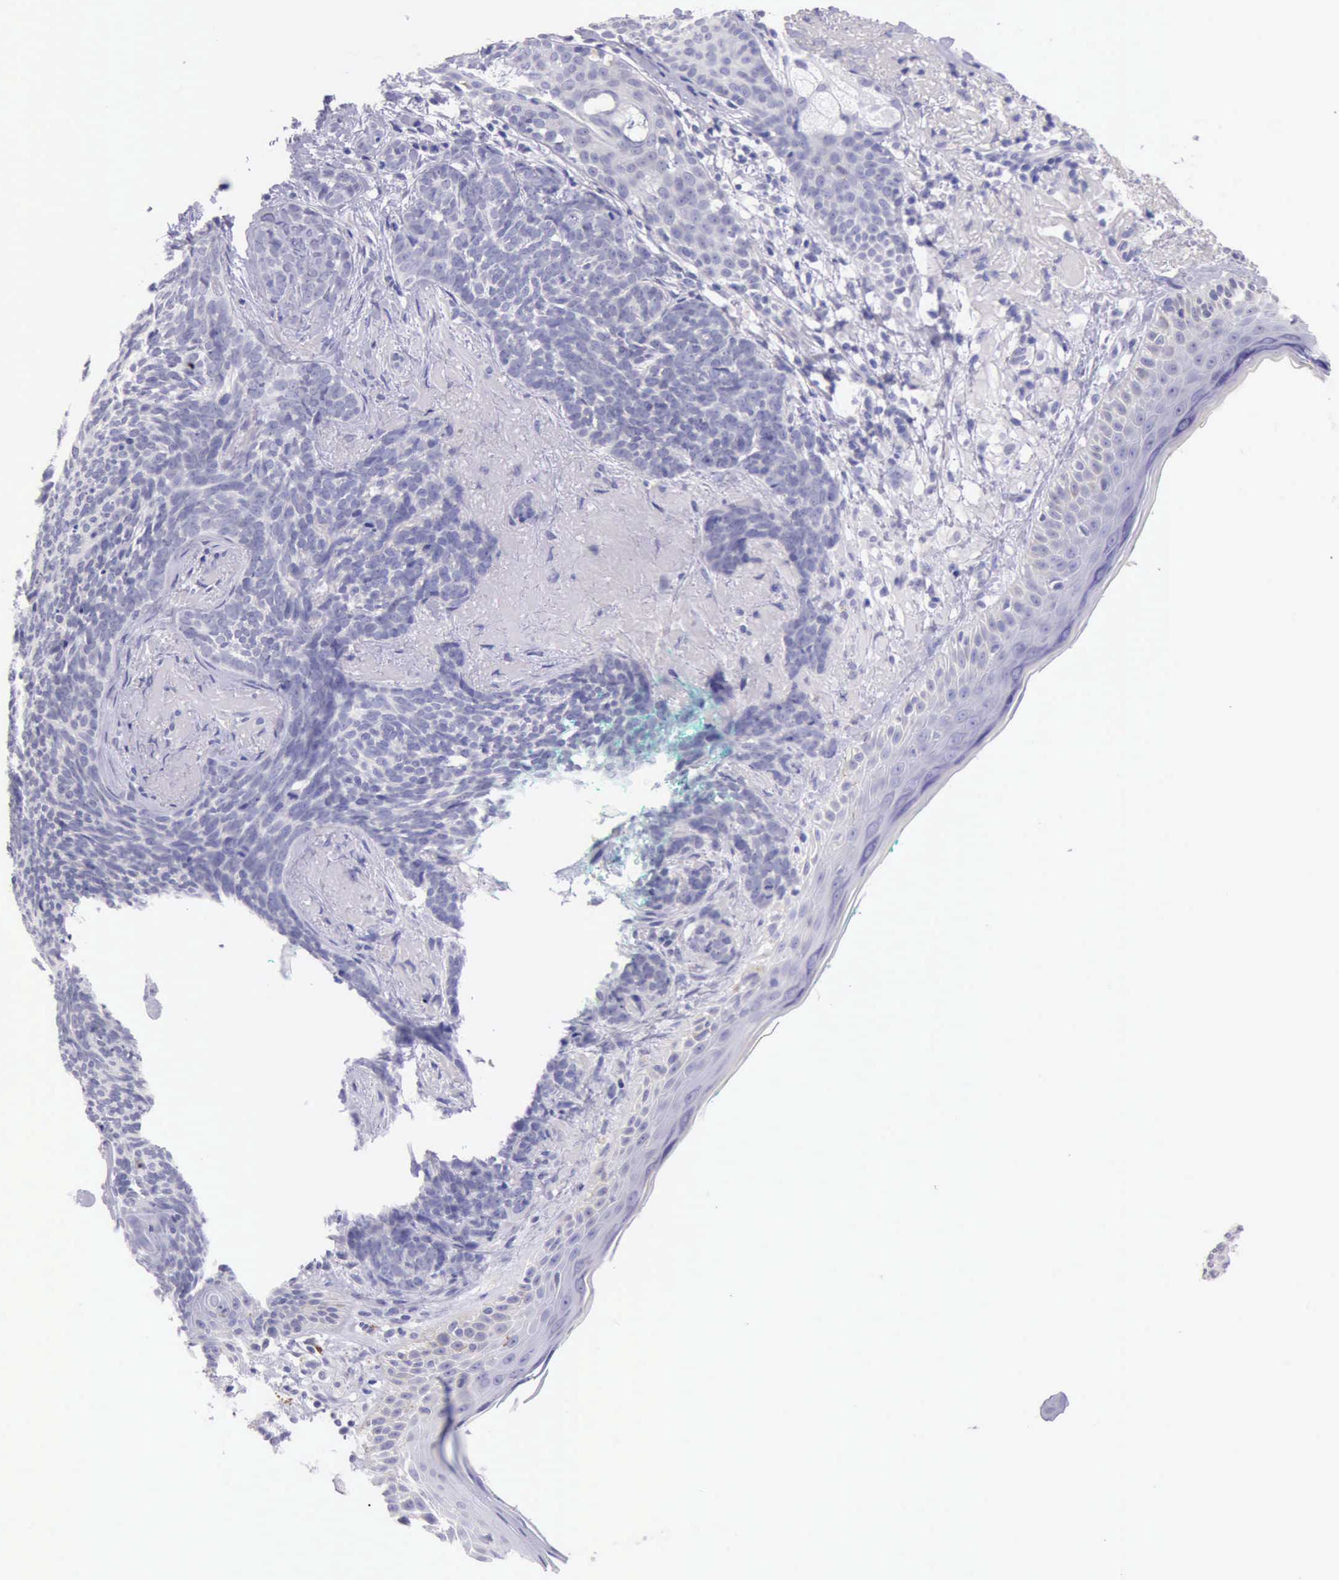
{"staining": {"intensity": "negative", "quantity": "none", "location": "none"}, "tissue": "skin cancer", "cell_type": "Tumor cells", "image_type": "cancer", "snomed": [{"axis": "morphology", "description": "Basal cell carcinoma"}, {"axis": "topography", "description": "Skin"}], "caption": "This histopathology image is of skin cancer stained with IHC to label a protein in brown with the nuclei are counter-stained blue. There is no expression in tumor cells.", "gene": "LRFN5", "patient": {"sex": "female", "age": 81}}